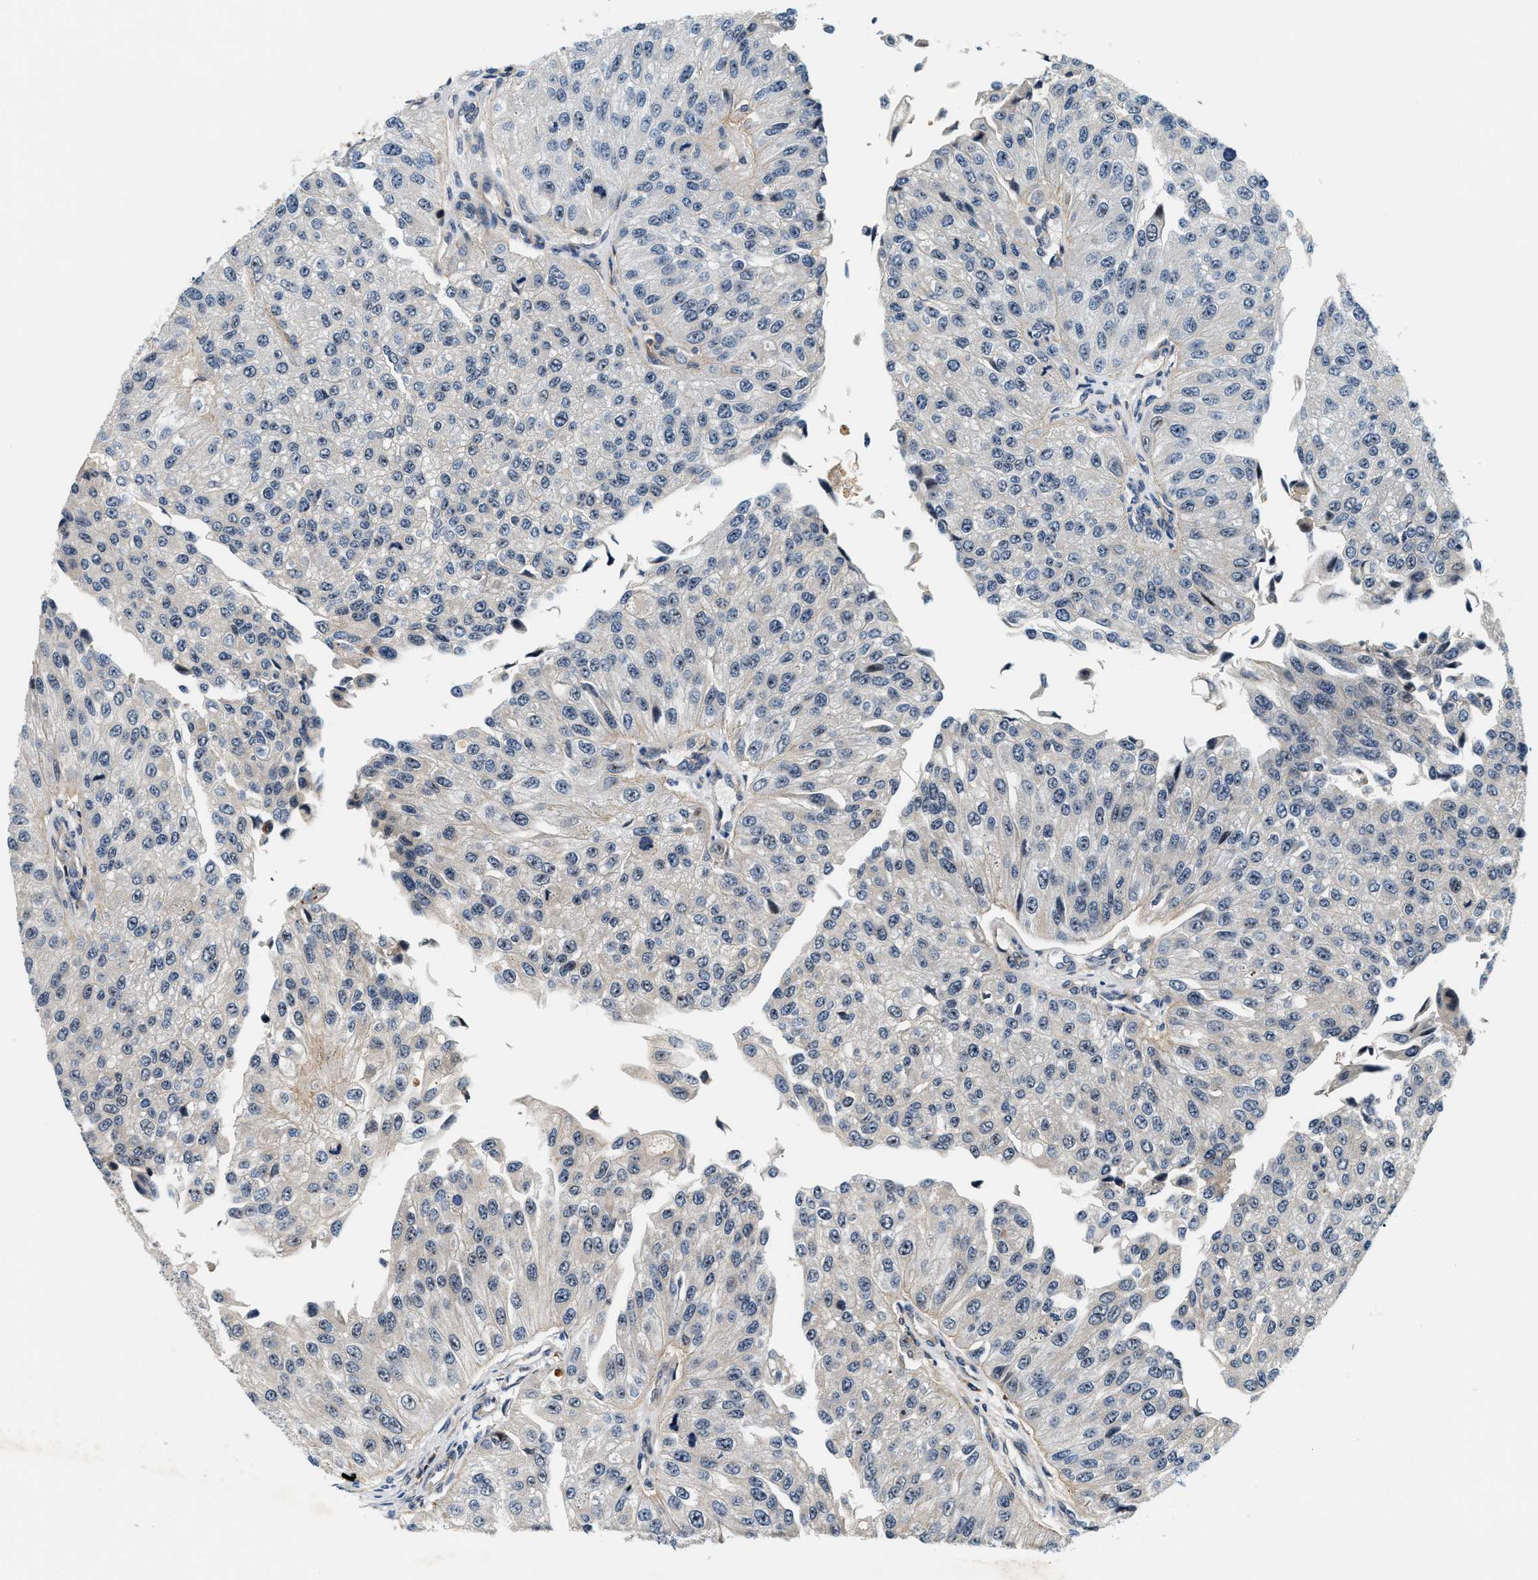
{"staining": {"intensity": "negative", "quantity": "none", "location": "none"}, "tissue": "urothelial cancer", "cell_type": "Tumor cells", "image_type": "cancer", "snomed": [{"axis": "morphology", "description": "Urothelial carcinoma, High grade"}, {"axis": "topography", "description": "Kidney"}, {"axis": "topography", "description": "Urinary bladder"}], "caption": "IHC of human urothelial cancer exhibits no positivity in tumor cells. (Brightfield microscopy of DAB IHC at high magnification).", "gene": "SAMD9", "patient": {"sex": "male", "age": 77}}